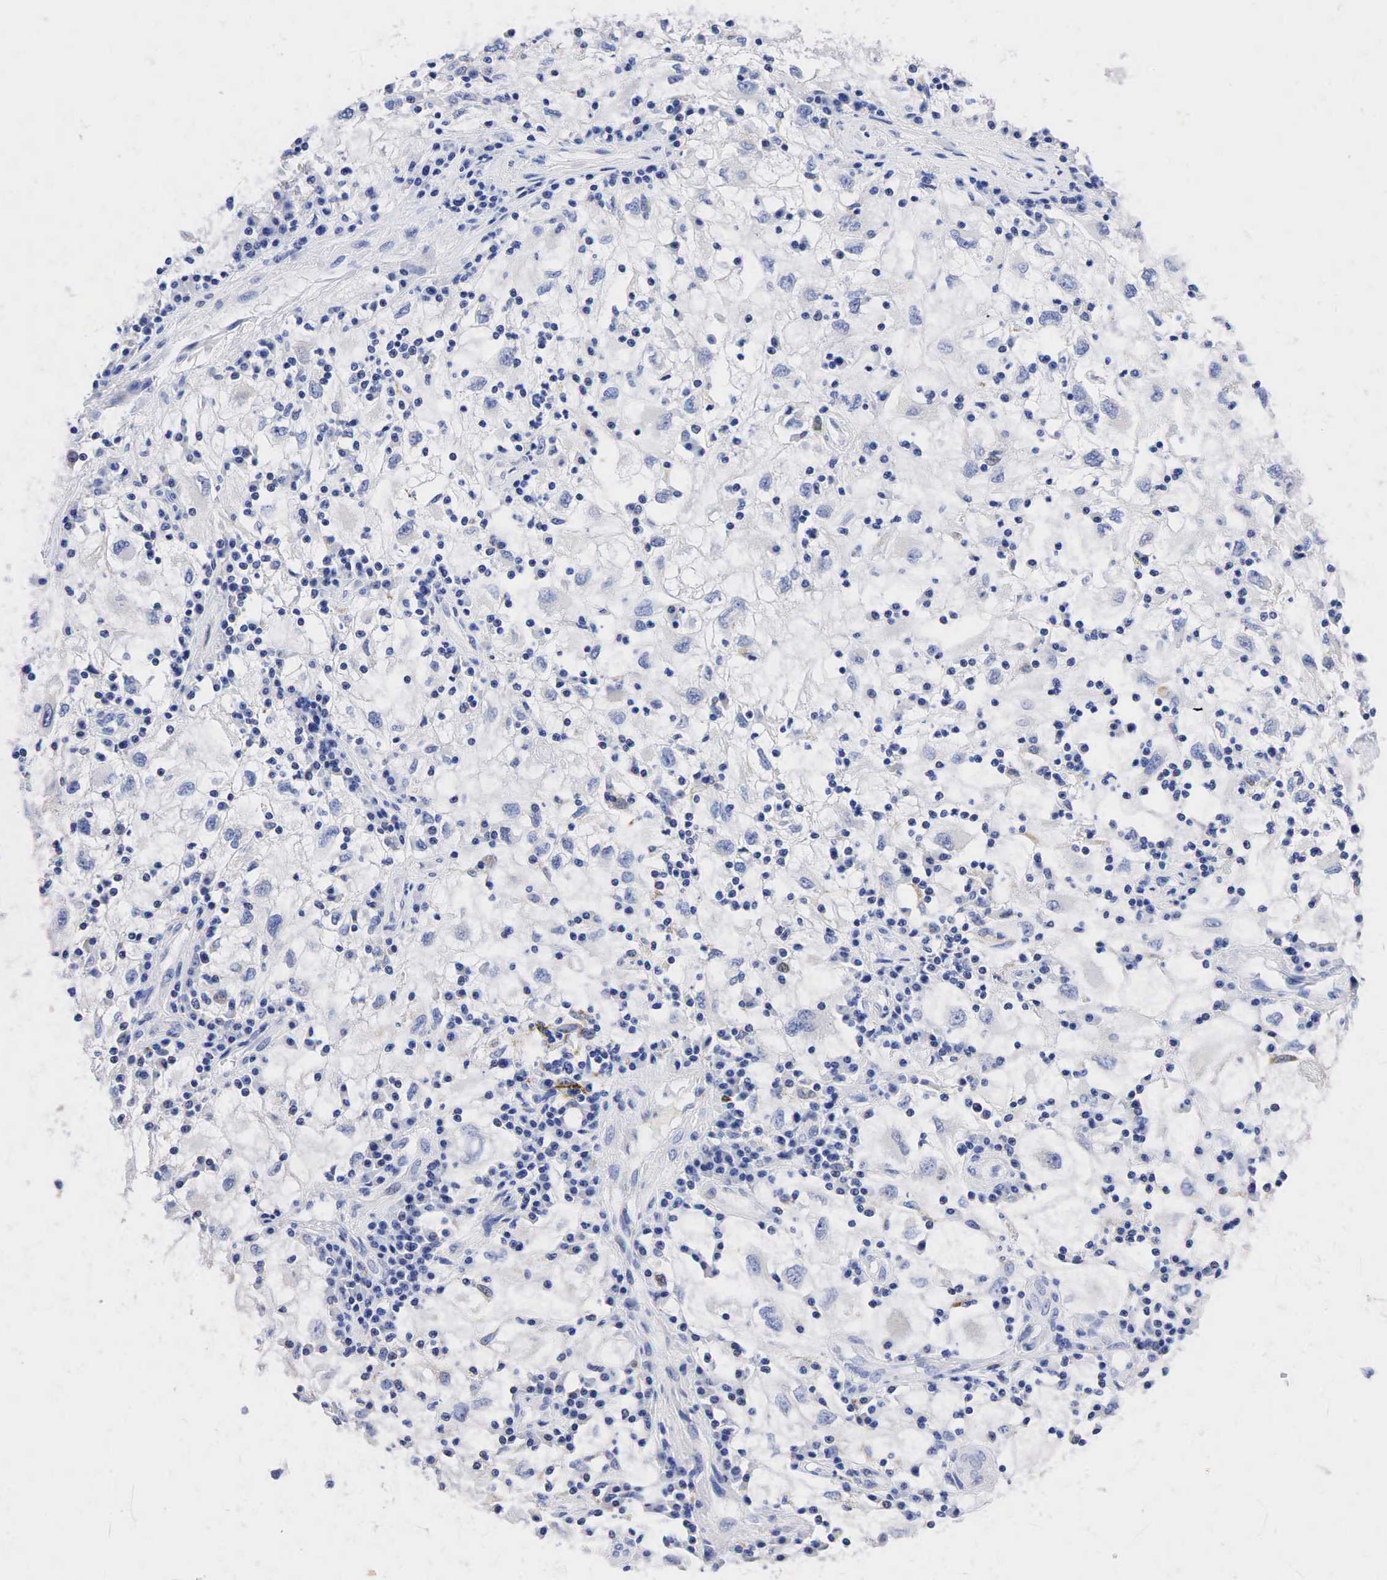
{"staining": {"intensity": "negative", "quantity": "none", "location": "none"}, "tissue": "renal cancer", "cell_type": "Tumor cells", "image_type": "cancer", "snomed": [{"axis": "morphology", "description": "Adenocarcinoma, NOS"}, {"axis": "topography", "description": "Kidney"}], "caption": "An immunohistochemistry photomicrograph of renal cancer (adenocarcinoma) is shown. There is no staining in tumor cells of renal cancer (adenocarcinoma).", "gene": "SYP", "patient": {"sex": "male", "age": 82}}